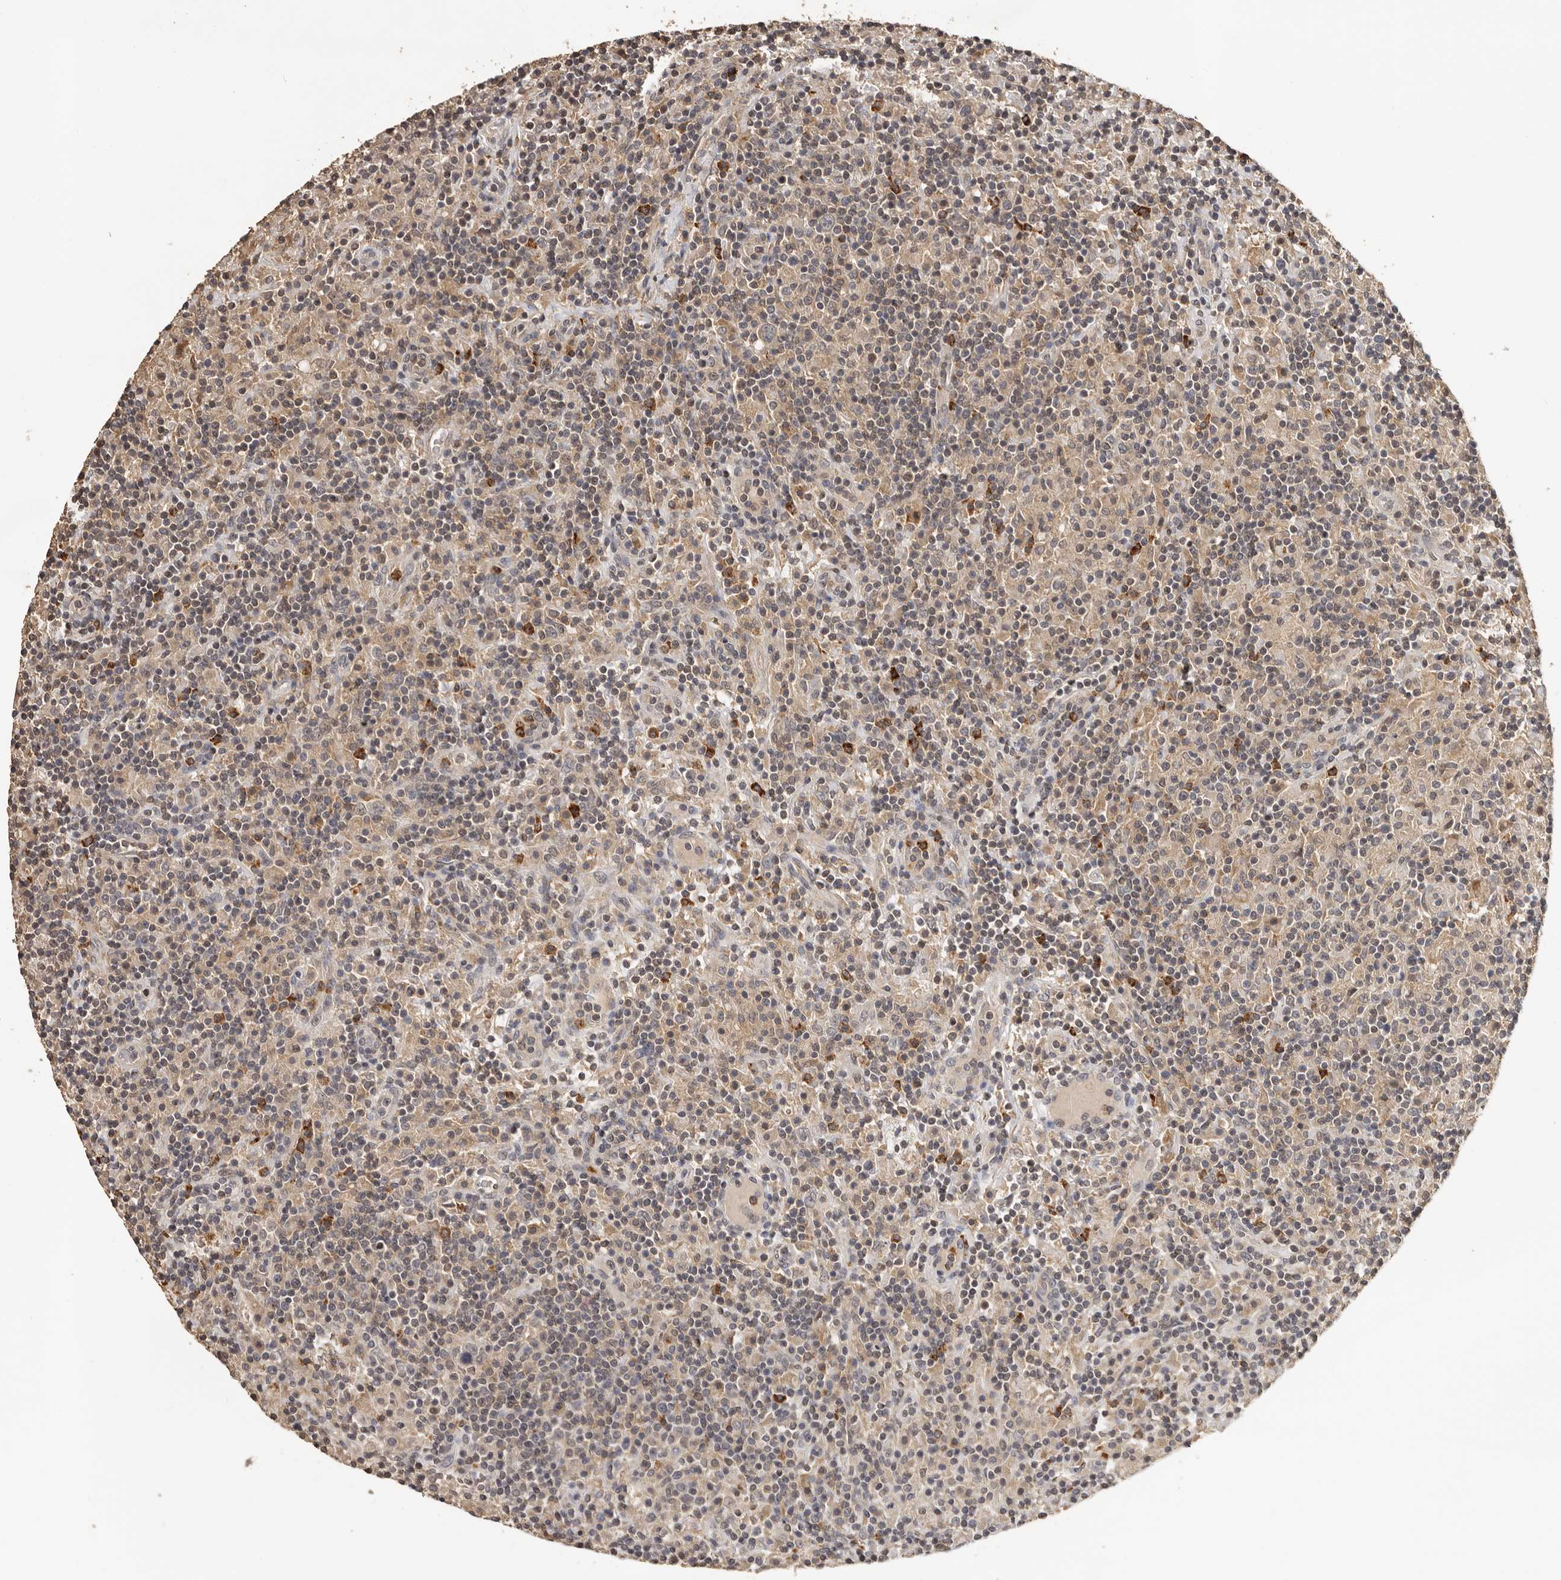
{"staining": {"intensity": "weak", "quantity": "25%-75%", "location": "cytoplasmic/membranous"}, "tissue": "lymphoma", "cell_type": "Tumor cells", "image_type": "cancer", "snomed": [{"axis": "morphology", "description": "Hodgkin's disease, NOS"}, {"axis": "topography", "description": "Lymph node"}], "caption": "Protein staining by immunohistochemistry (IHC) reveals weak cytoplasmic/membranous staining in about 25%-75% of tumor cells in Hodgkin's disease. Using DAB (brown) and hematoxylin (blue) stains, captured at high magnification using brightfield microscopy.", "gene": "KIF2B", "patient": {"sex": "male", "age": 70}}